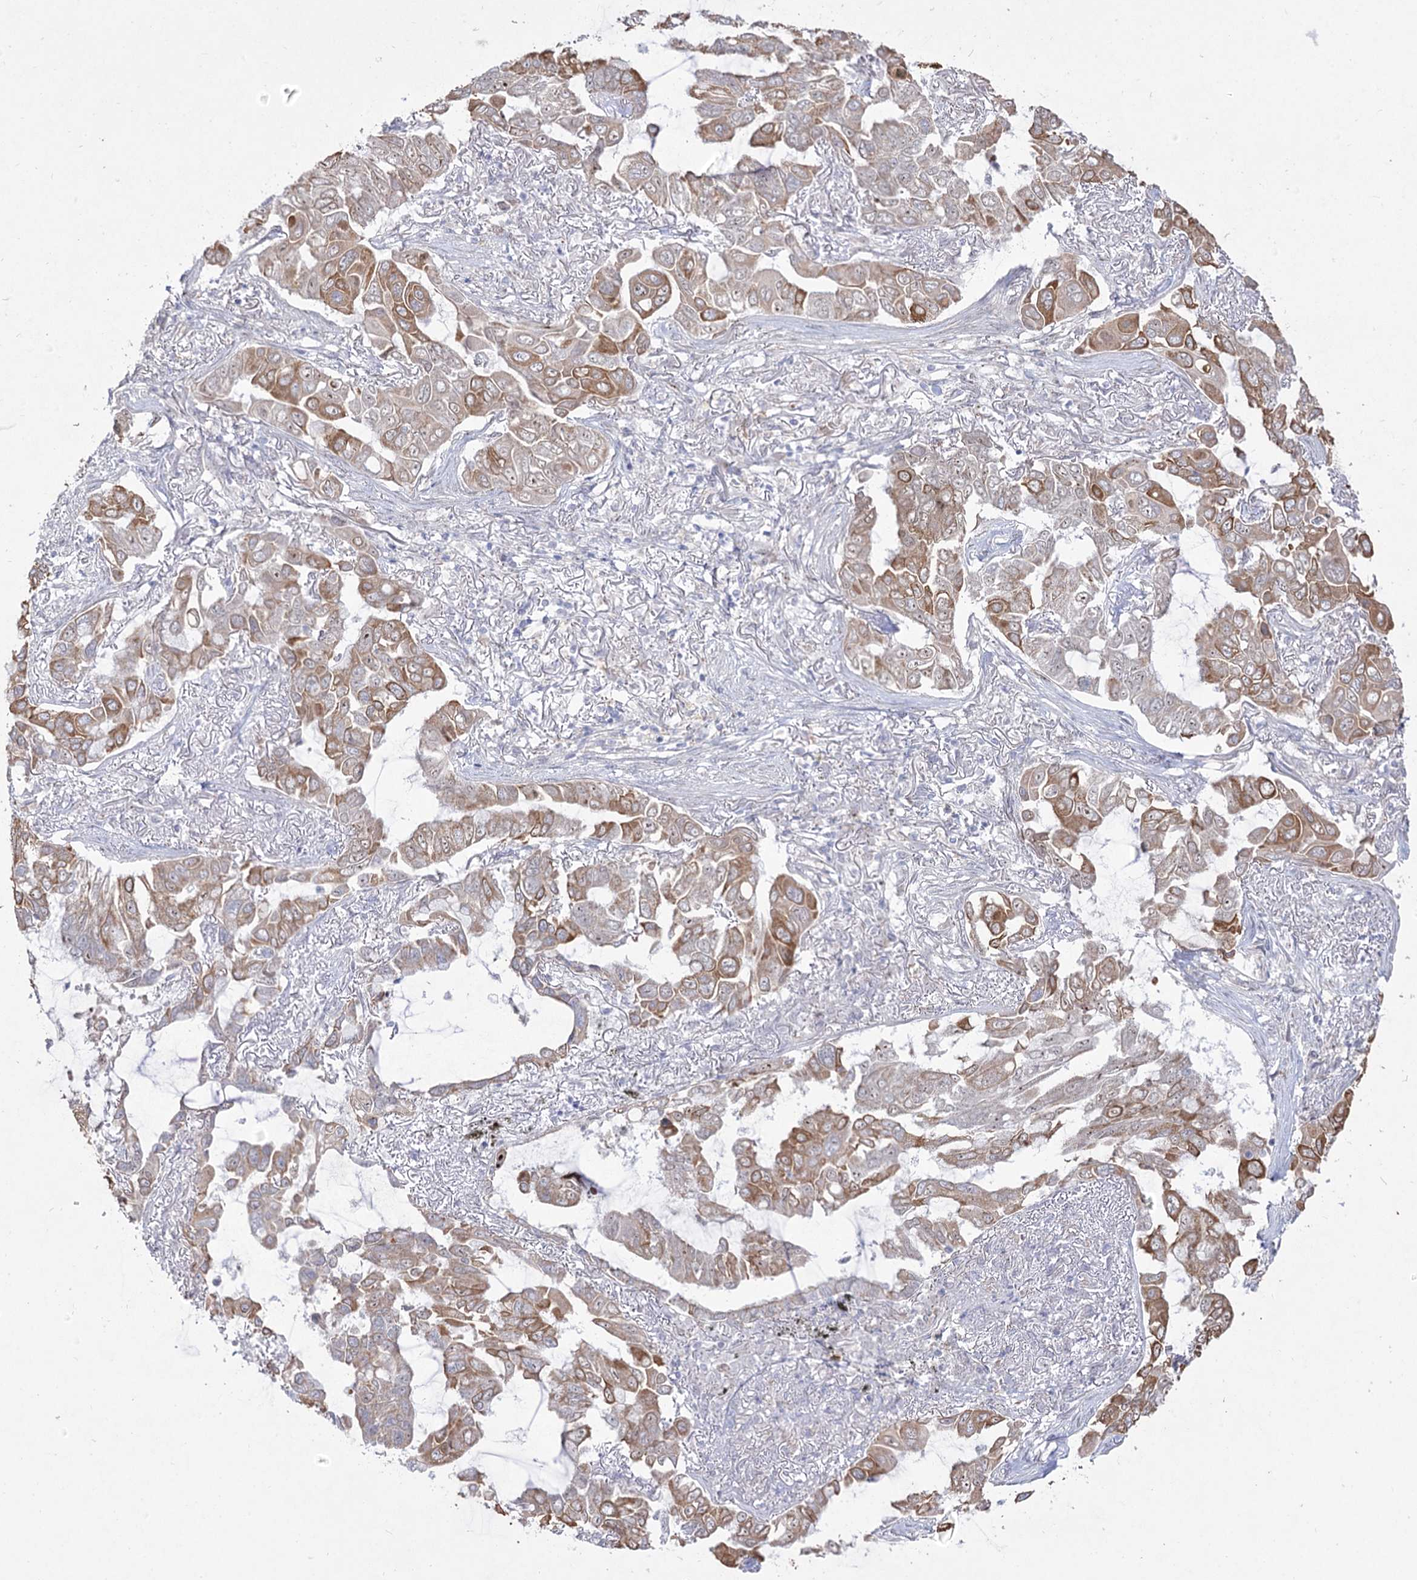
{"staining": {"intensity": "moderate", "quantity": ">75%", "location": "cytoplasmic/membranous"}, "tissue": "lung cancer", "cell_type": "Tumor cells", "image_type": "cancer", "snomed": [{"axis": "morphology", "description": "Adenocarcinoma, NOS"}, {"axis": "topography", "description": "Lung"}], "caption": "A micrograph of human lung cancer stained for a protein reveals moderate cytoplasmic/membranous brown staining in tumor cells.", "gene": "DDX50", "patient": {"sex": "male", "age": 64}}